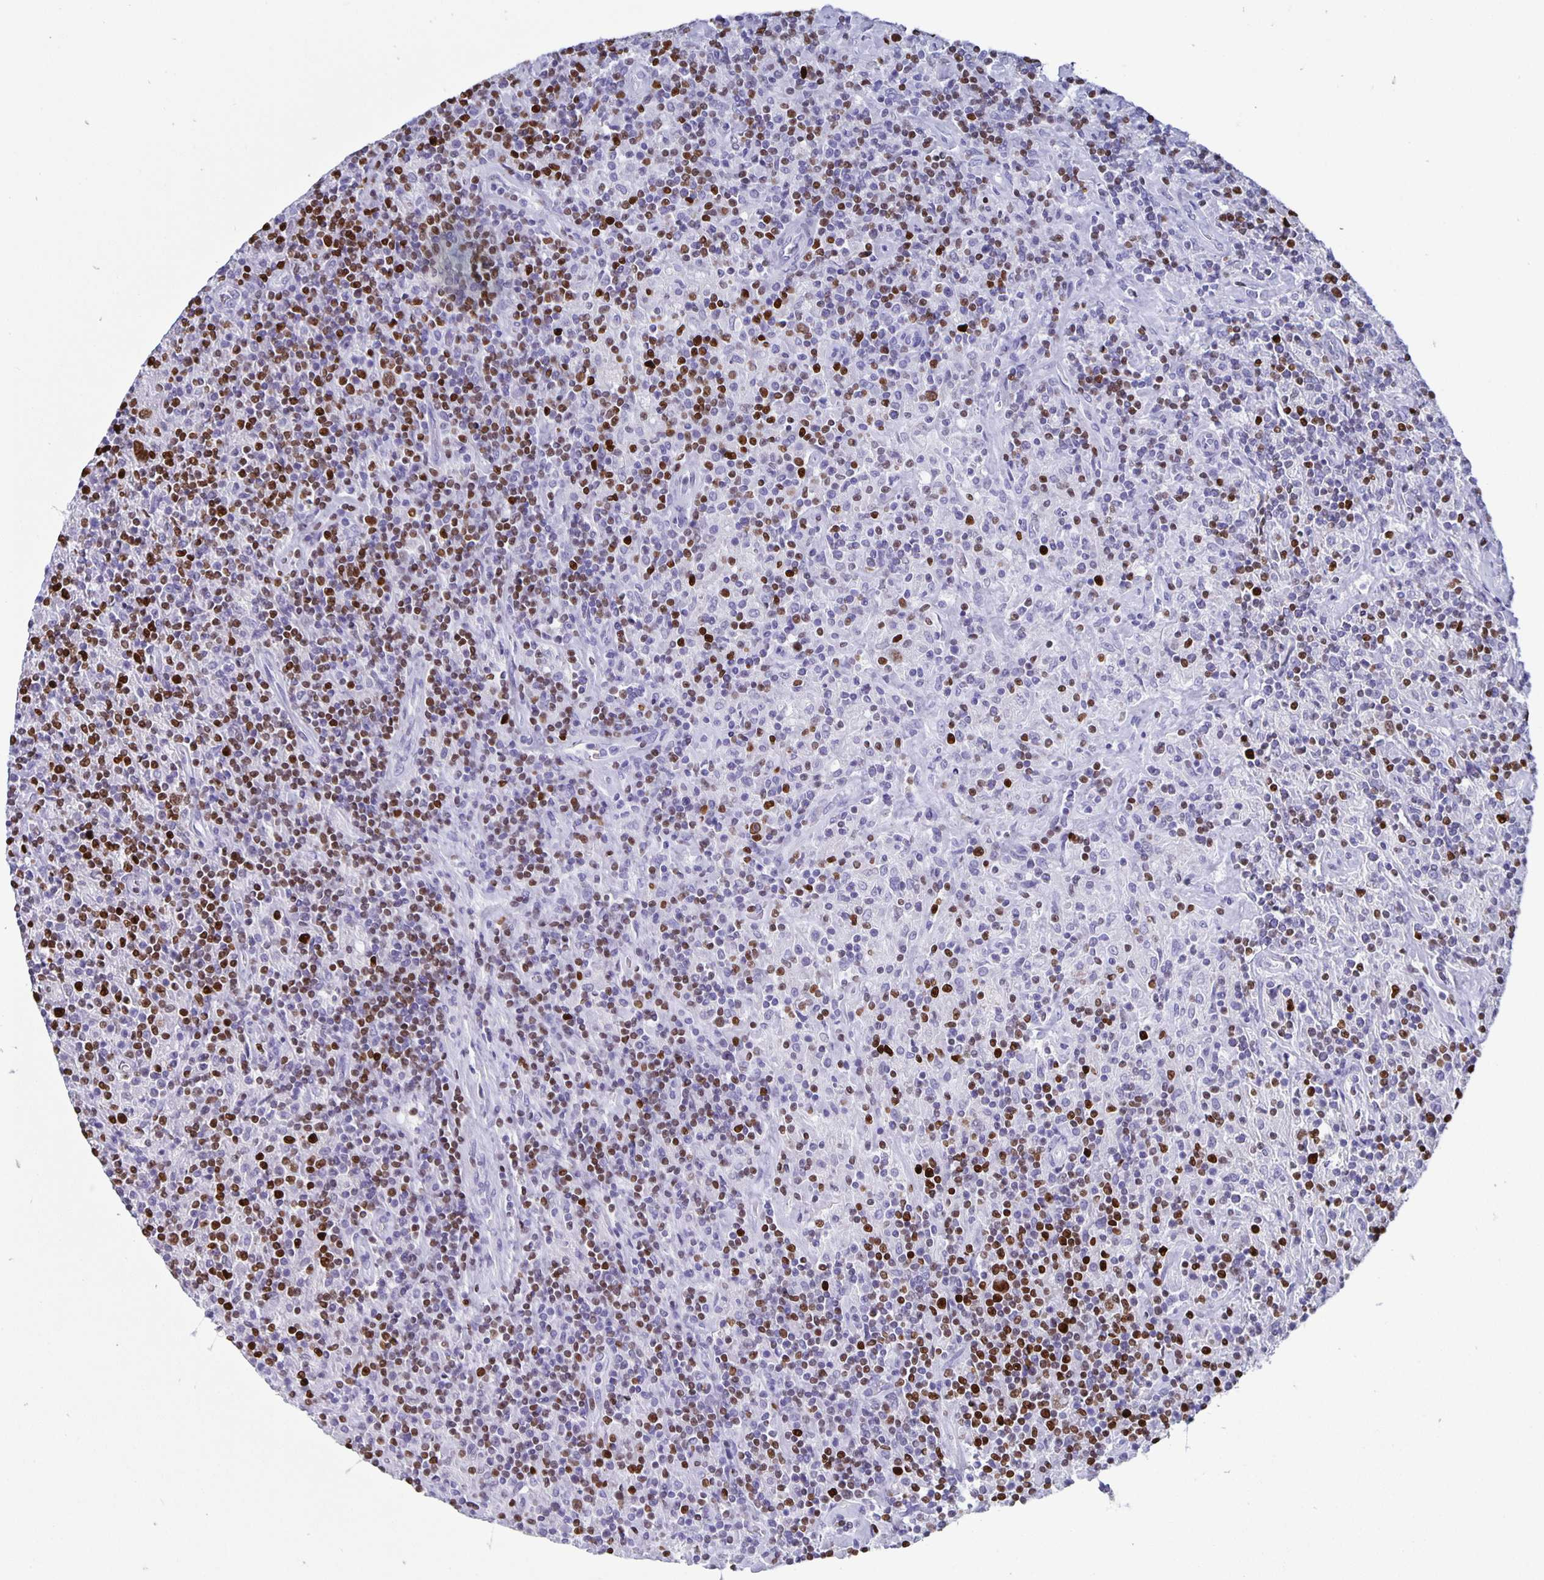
{"staining": {"intensity": "moderate", "quantity": "25%-75%", "location": "nuclear"}, "tissue": "lymphoma", "cell_type": "Tumor cells", "image_type": "cancer", "snomed": [{"axis": "morphology", "description": "Hodgkin's disease, NOS"}, {"axis": "topography", "description": "Lymph node"}], "caption": "Protein expression by IHC reveals moderate nuclear expression in about 25%-75% of tumor cells in lymphoma.", "gene": "SATB2", "patient": {"sex": "male", "age": 70}}